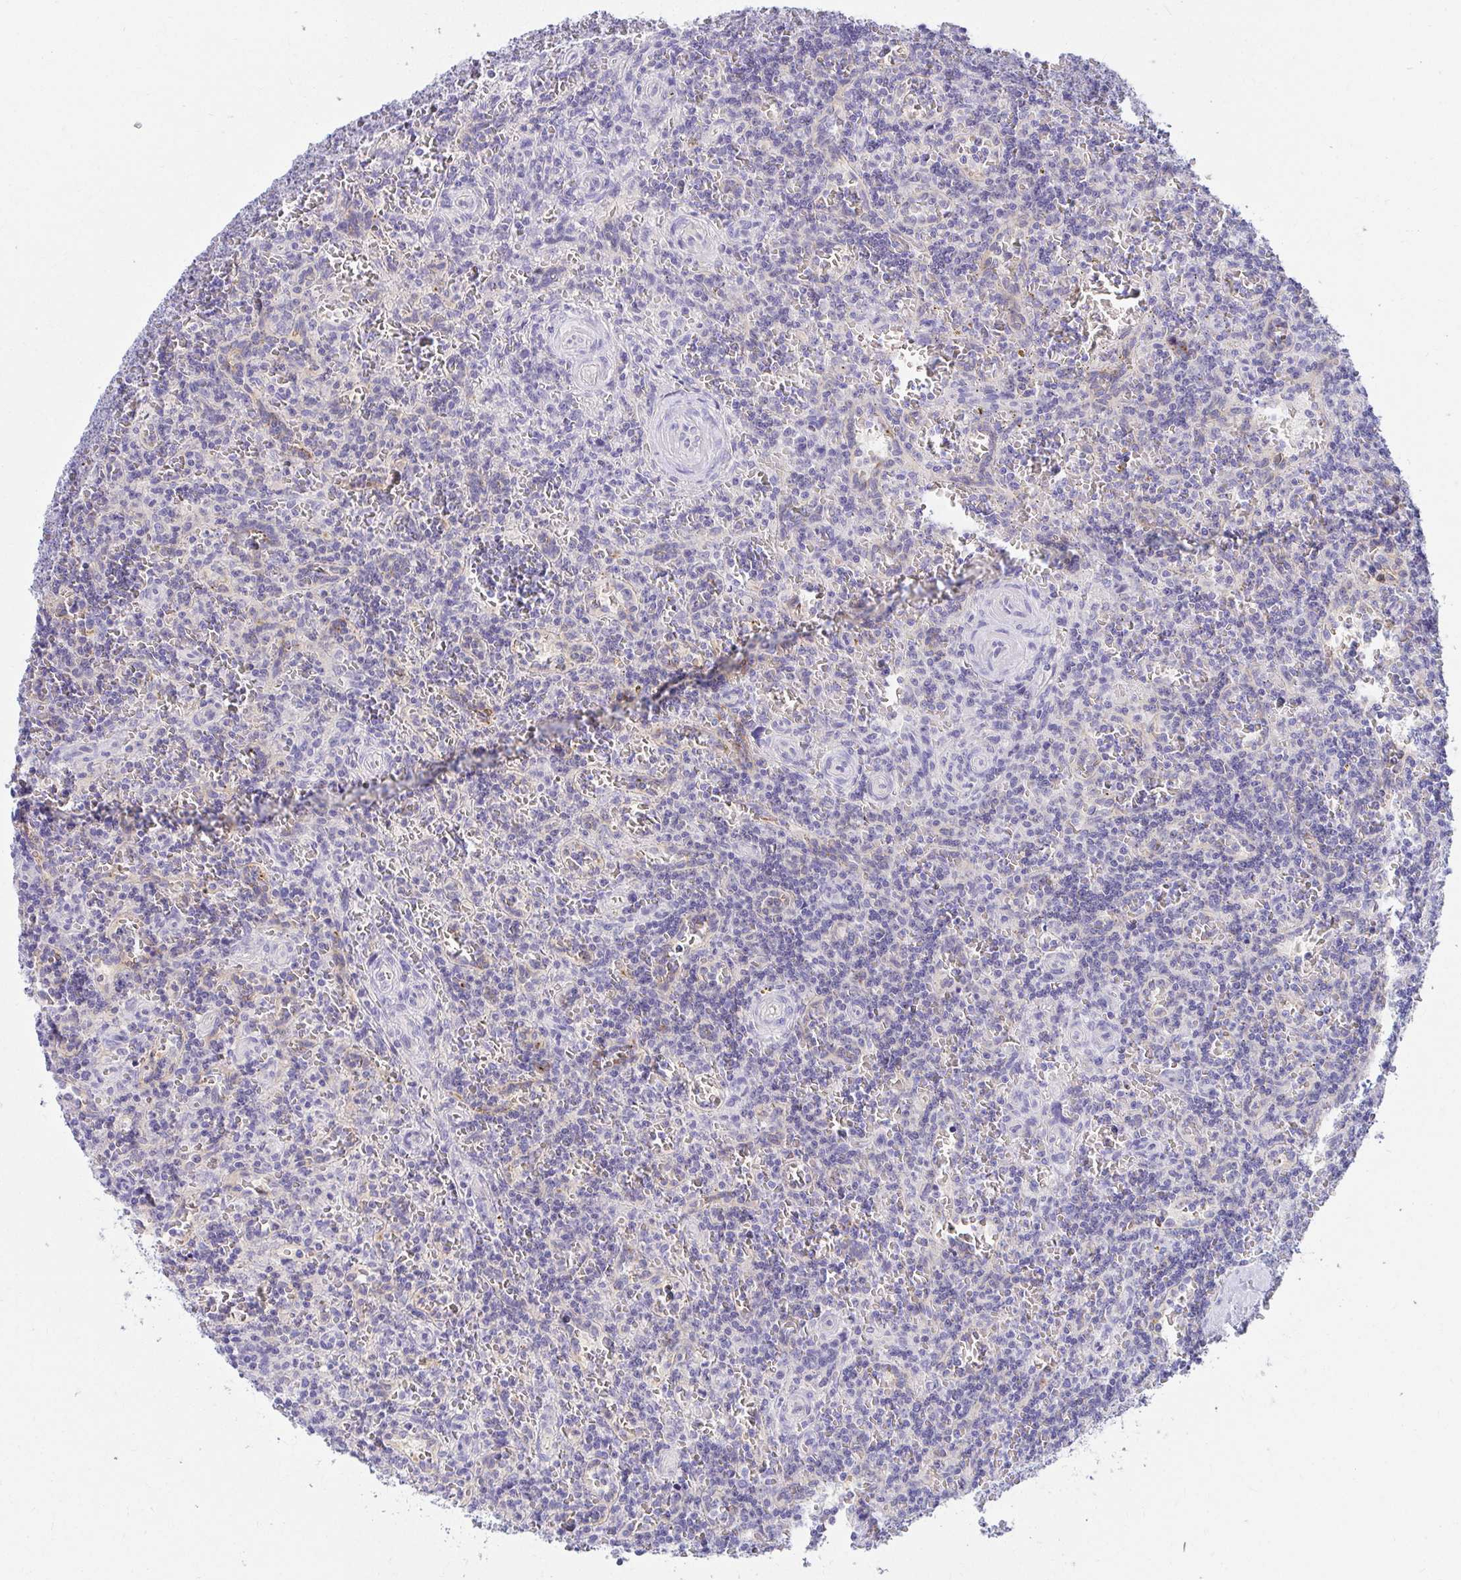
{"staining": {"intensity": "negative", "quantity": "none", "location": "none"}, "tissue": "lymphoma", "cell_type": "Tumor cells", "image_type": "cancer", "snomed": [{"axis": "morphology", "description": "Malignant lymphoma, non-Hodgkin's type, Low grade"}, {"axis": "topography", "description": "Spleen"}], "caption": "Immunohistochemistry of low-grade malignant lymphoma, non-Hodgkin's type exhibits no staining in tumor cells. Nuclei are stained in blue.", "gene": "C19orf81", "patient": {"sex": "male", "age": 73}}